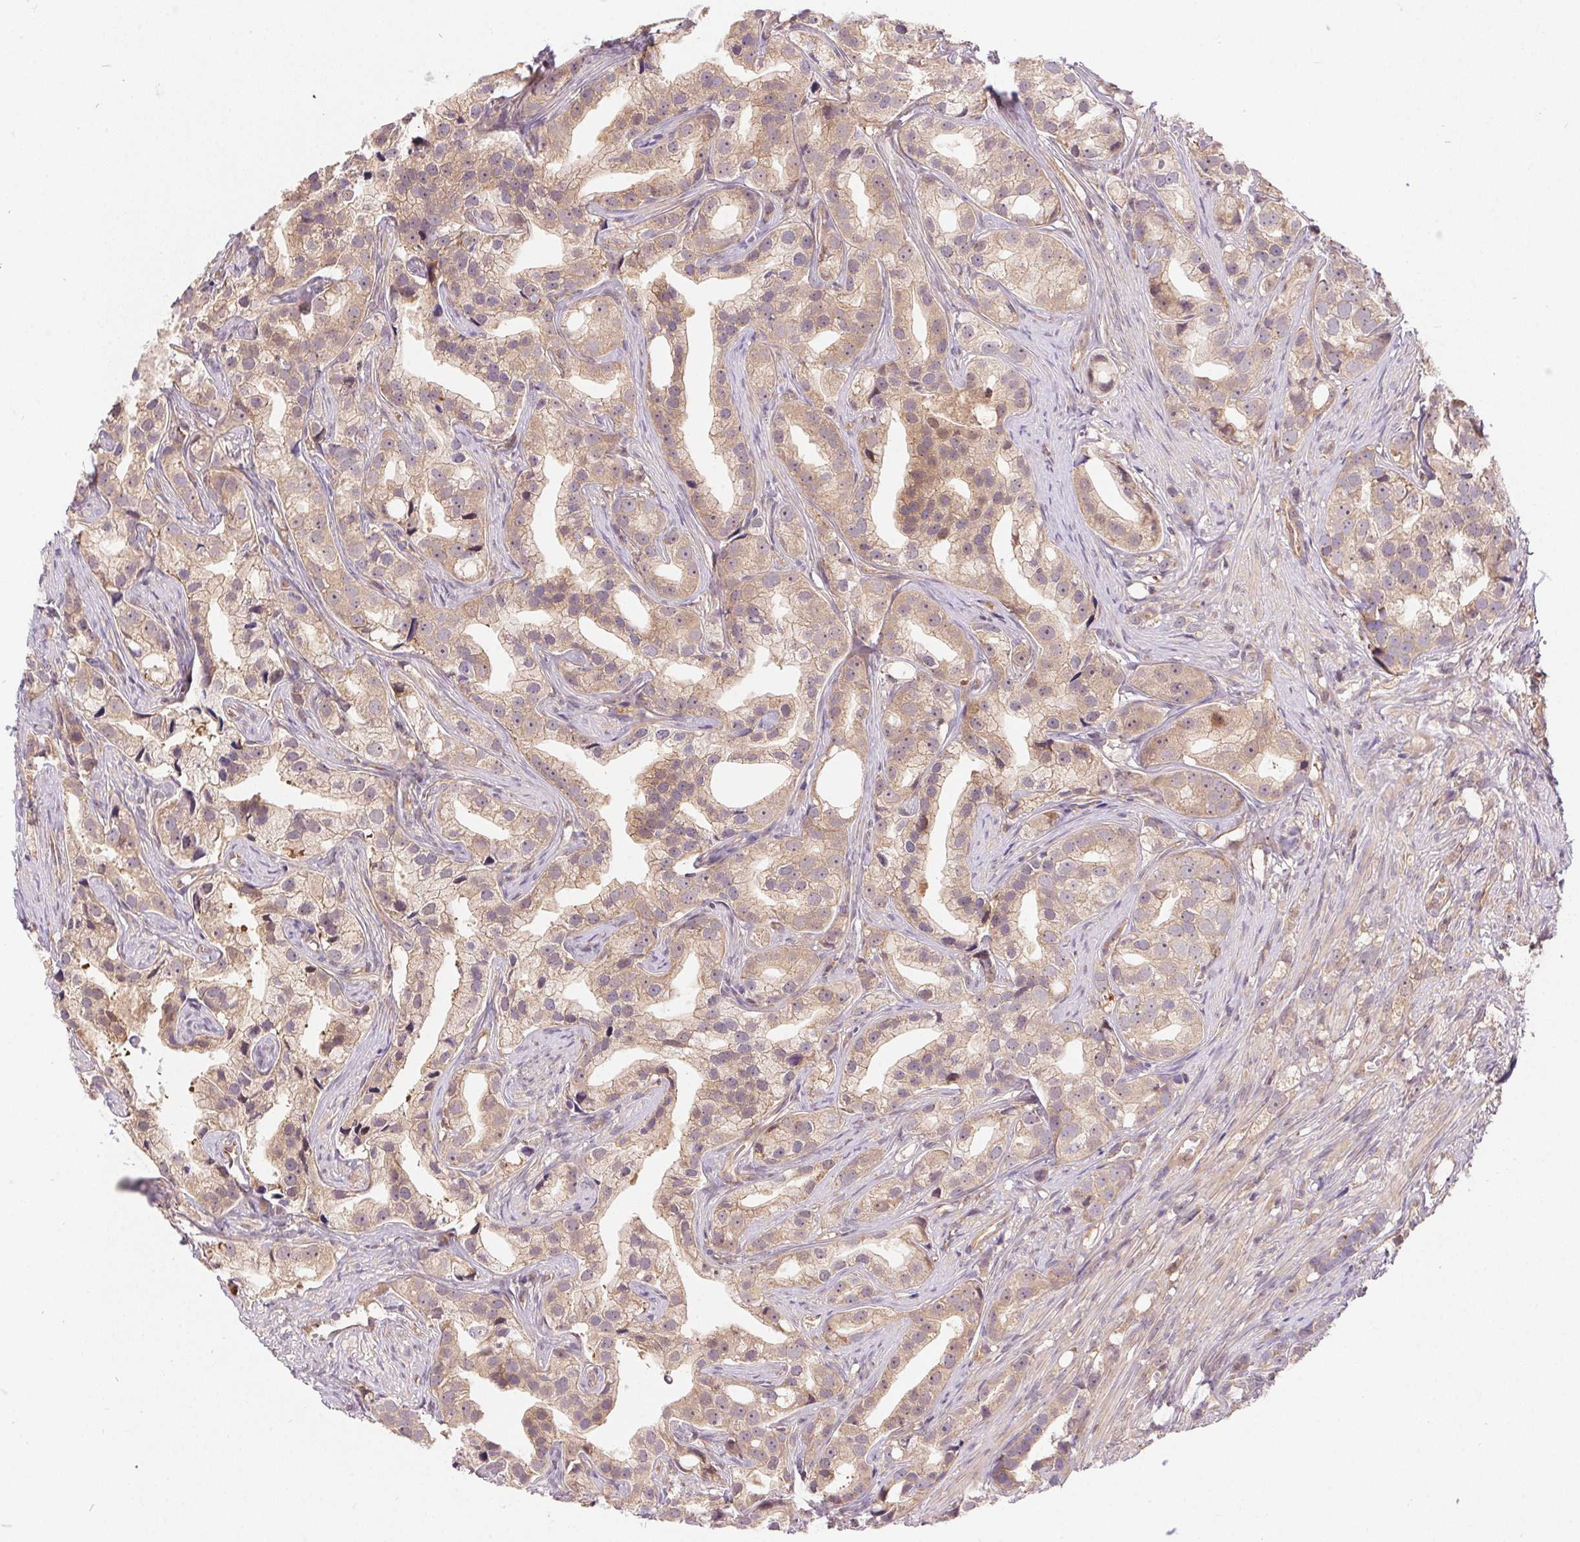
{"staining": {"intensity": "weak", "quantity": ">75%", "location": "cytoplasmic/membranous"}, "tissue": "prostate cancer", "cell_type": "Tumor cells", "image_type": "cancer", "snomed": [{"axis": "morphology", "description": "Adenocarcinoma, High grade"}, {"axis": "topography", "description": "Prostate"}], "caption": "A high-resolution image shows immunohistochemistry (IHC) staining of prostate cancer, which displays weak cytoplasmic/membranous positivity in approximately >75% of tumor cells. (Stains: DAB (3,3'-diaminobenzidine) in brown, nuclei in blue, Microscopy: brightfield microscopy at high magnification).", "gene": "NUDT16", "patient": {"sex": "male", "age": 75}}